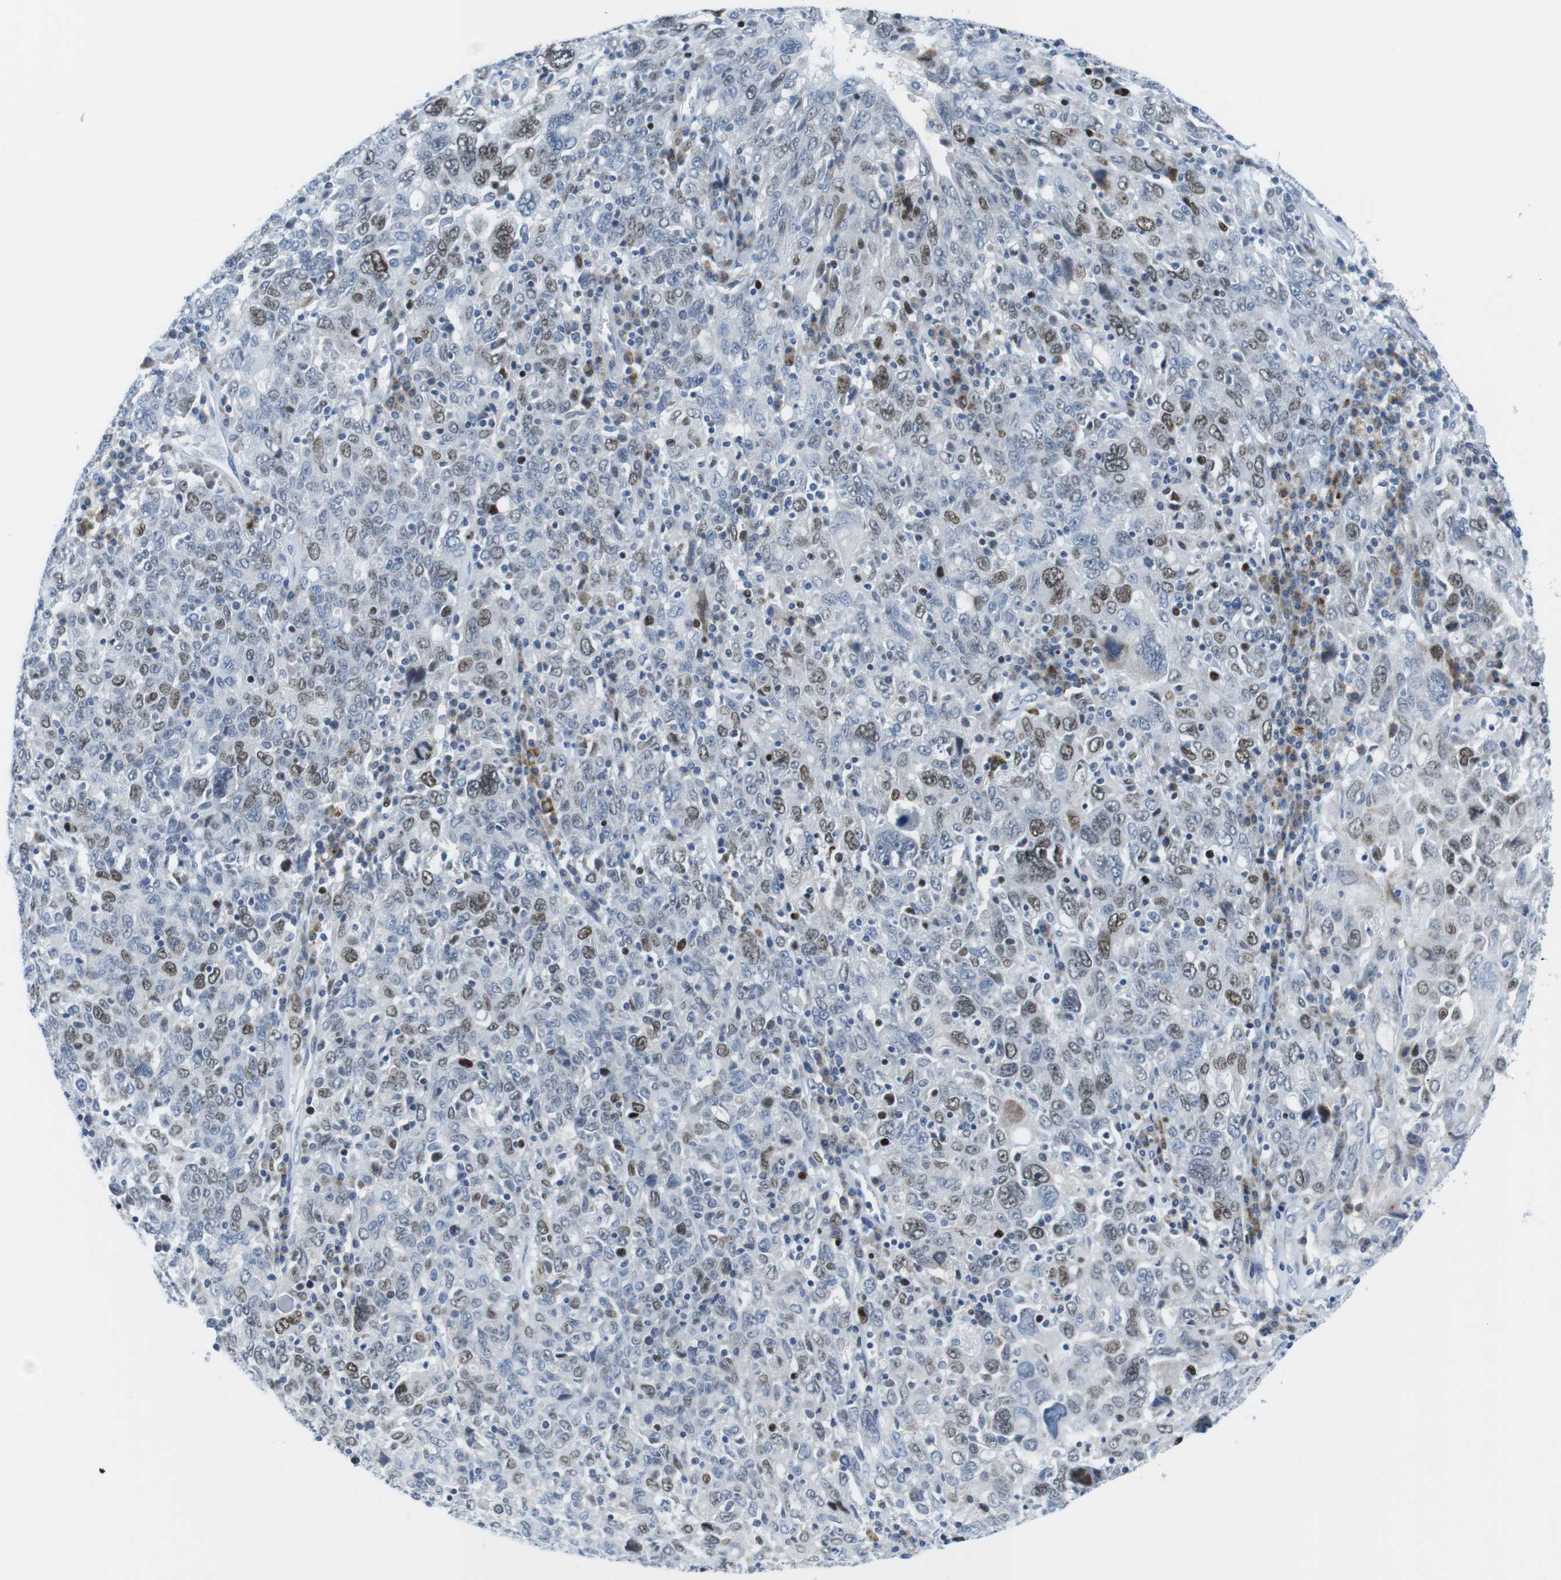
{"staining": {"intensity": "moderate", "quantity": "25%-75%", "location": "nuclear"}, "tissue": "ovarian cancer", "cell_type": "Tumor cells", "image_type": "cancer", "snomed": [{"axis": "morphology", "description": "Carcinoma, endometroid"}, {"axis": "topography", "description": "Ovary"}], "caption": "Human ovarian cancer (endometroid carcinoma) stained for a protein (brown) reveals moderate nuclear positive staining in approximately 25%-75% of tumor cells.", "gene": "CHAF1A", "patient": {"sex": "female", "age": 62}}